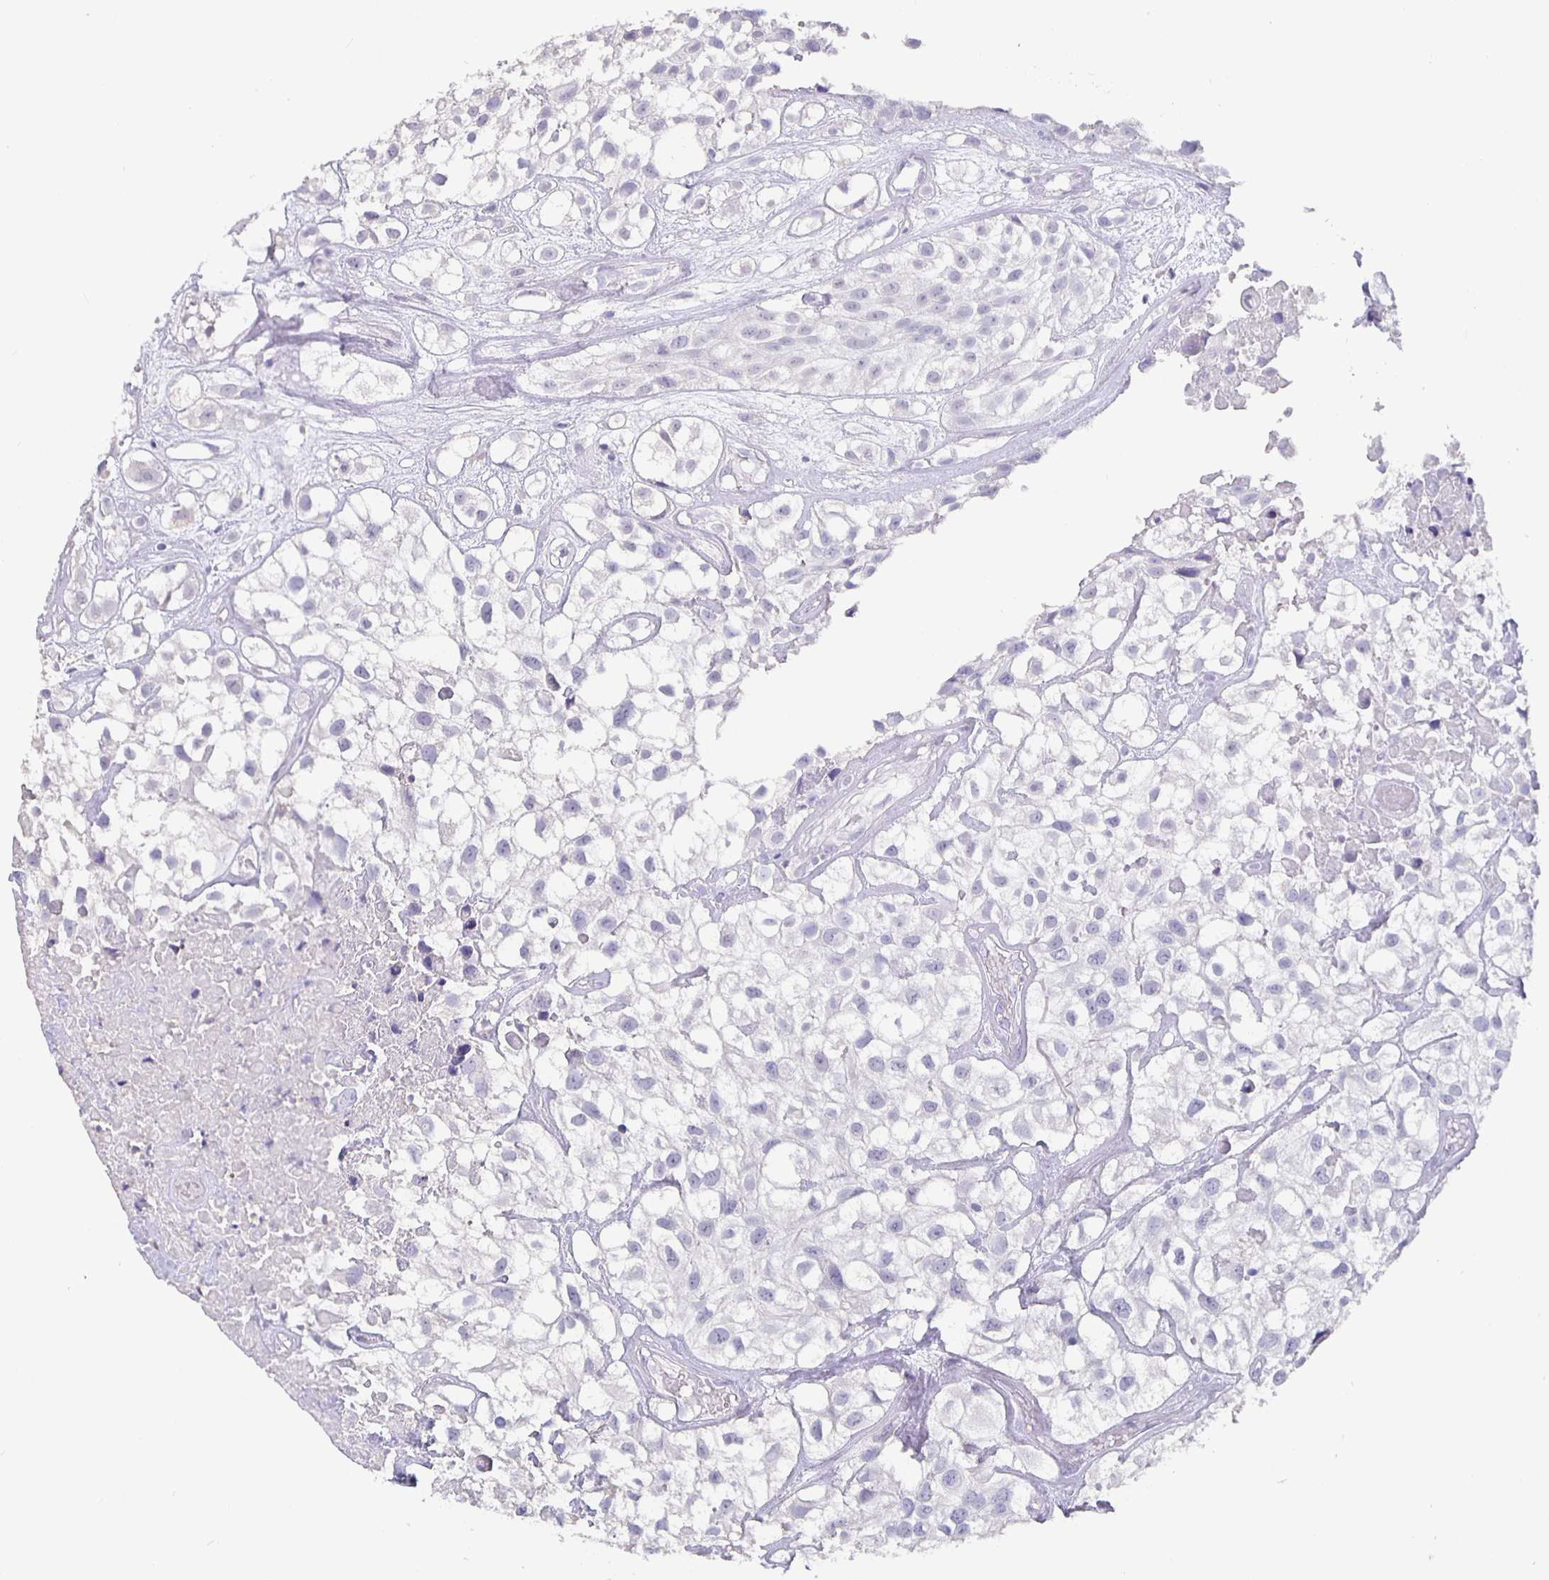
{"staining": {"intensity": "negative", "quantity": "none", "location": "none"}, "tissue": "urothelial cancer", "cell_type": "Tumor cells", "image_type": "cancer", "snomed": [{"axis": "morphology", "description": "Urothelial carcinoma, High grade"}, {"axis": "topography", "description": "Urinary bladder"}], "caption": "IHC histopathology image of high-grade urothelial carcinoma stained for a protein (brown), which displays no positivity in tumor cells.", "gene": "GPX4", "patient": {"sex": "male", "age": 56}}